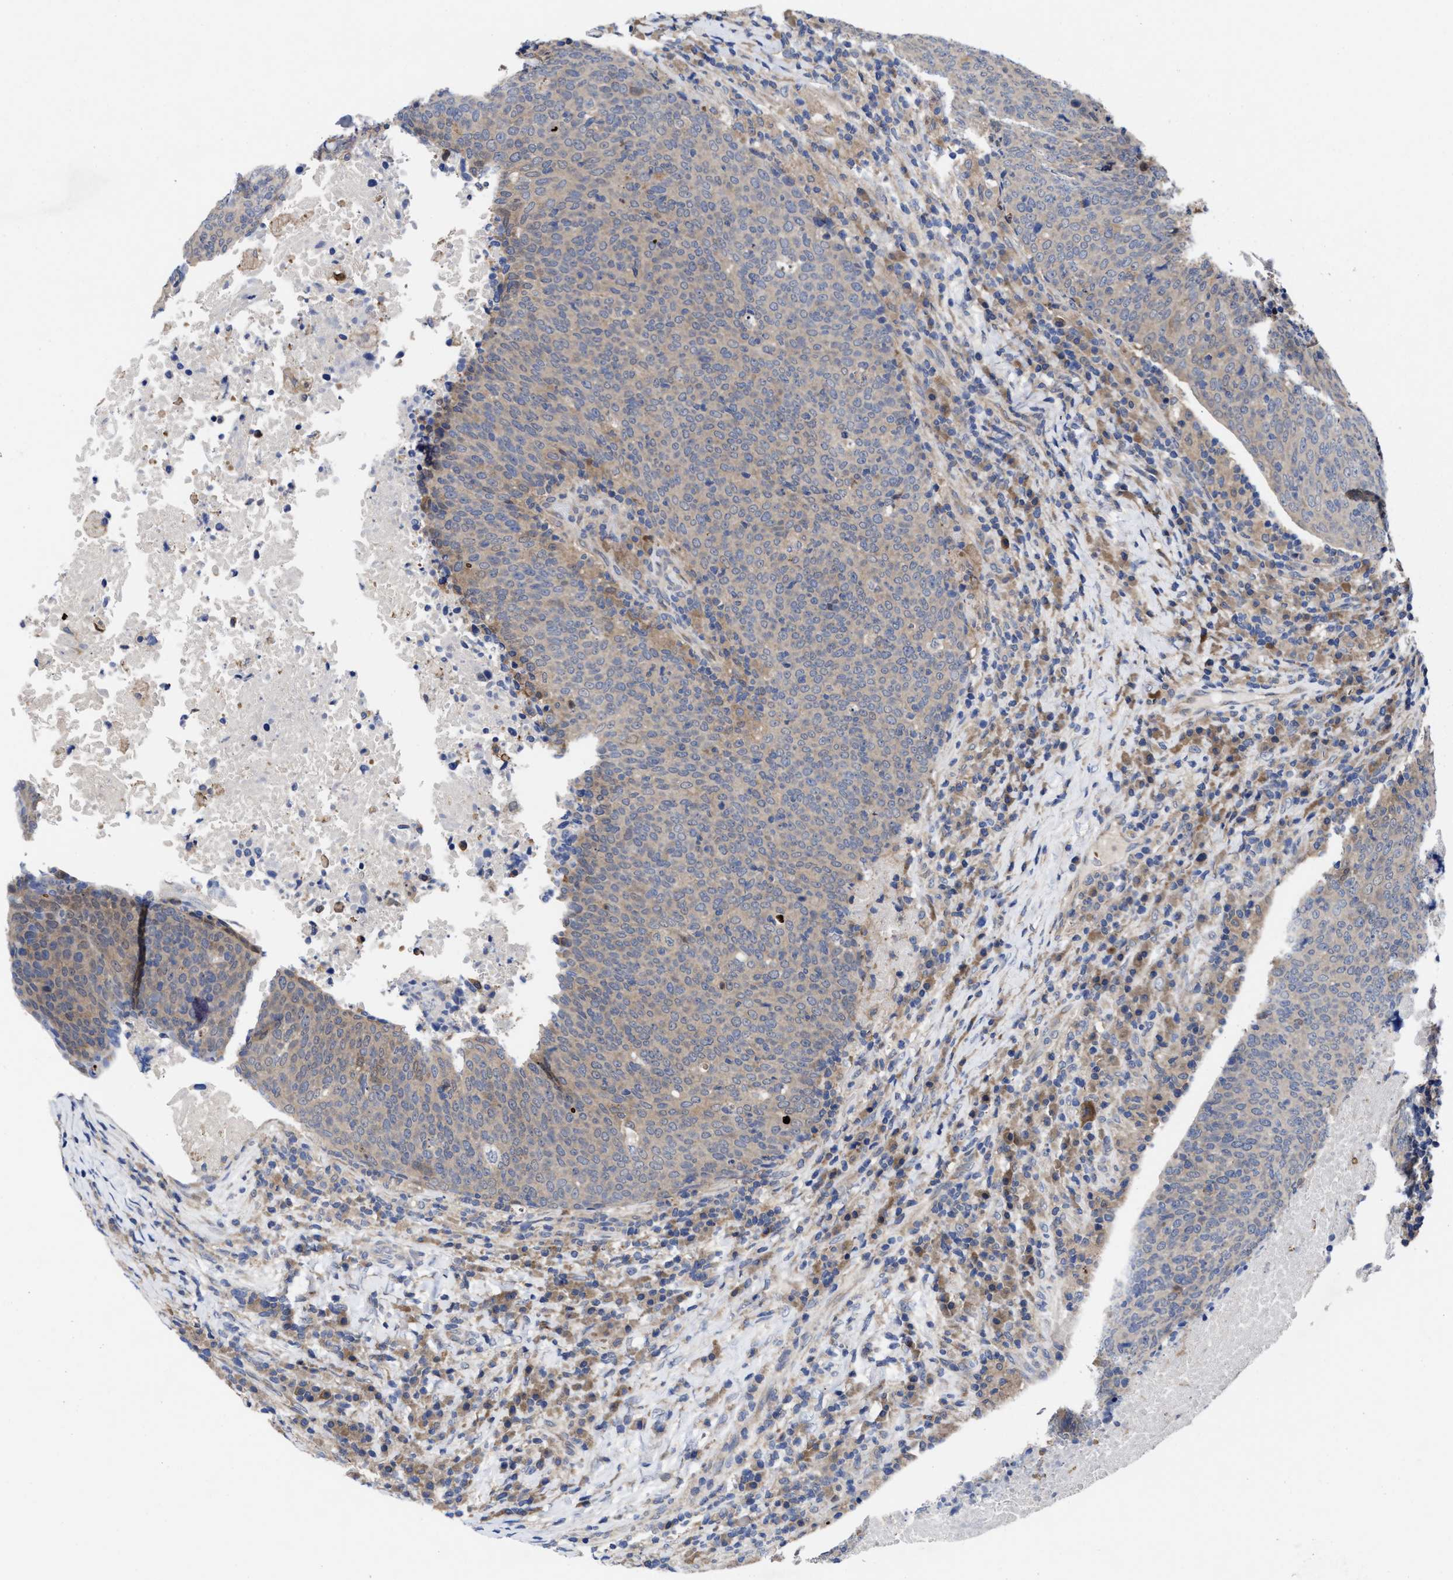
{"staining": {"intensity": "weak", "quantity": "25%-75%", "location": "cytoplasmic/membranous"}, "tissue": "head and neck cancer", "cell_type": "Tumor cells", "image_type": "cancer", "snomed": [{"axis": "morphology", "description": "Squamous cell carcinoma, NOS"}, {"axis": "morphology", "description": "Squamous cell carcinoma, metastatic, NOS"}, {"axis": "topography", "description": "Lymph node"}, {"axis": "topography", "description": "Head-Neck"}], "caption": "Brown immunohistochemical staining in head and neck cancer displays weak cytoplasmic/membranous positivity in about 25%-75% of tumor cells.", "gene": "TXNDC17", "patient": {"sex": "male", "age": 62}}